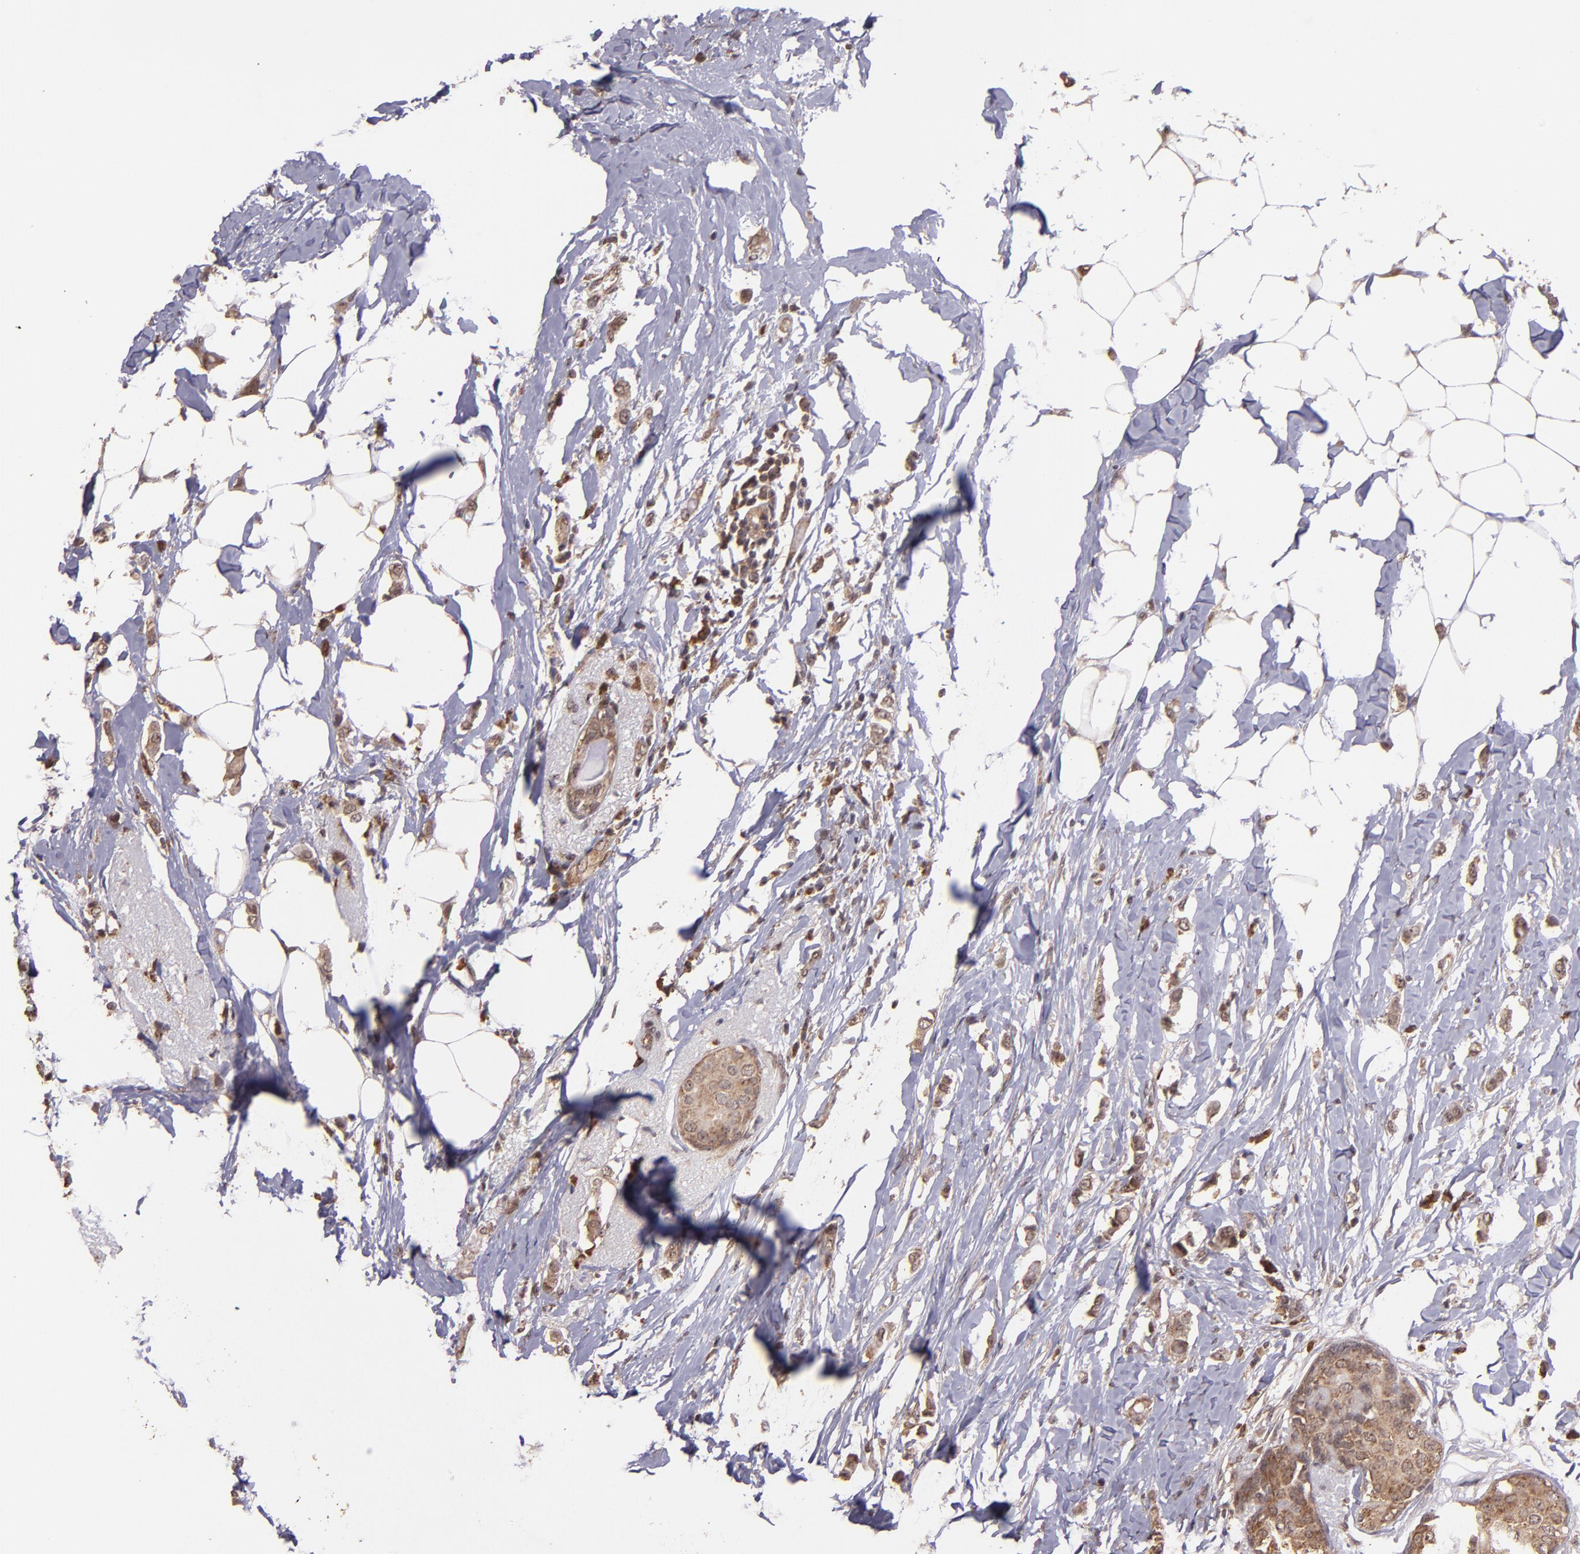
{"staining": {"intensity": "strong", "quantity": ">75%", "location": "cytoplasmic/membranous"}, "tissue": "breast cancer", "cell_type": "Tumor cells", "image_type": "cancer", "snomed": [{"axis": "morphology", "description": "Lobular carcinoma"}, {"axis": "topography", "description": "Breast"}], "caption": "Immunohistochemical staining of breast lobular carcinoma demonstrates strong cytoplasmic/membranous protein staining in about >75% of tumor cells.", "gene": "USP51", "patient": {"sex": "female", "age": 55}}